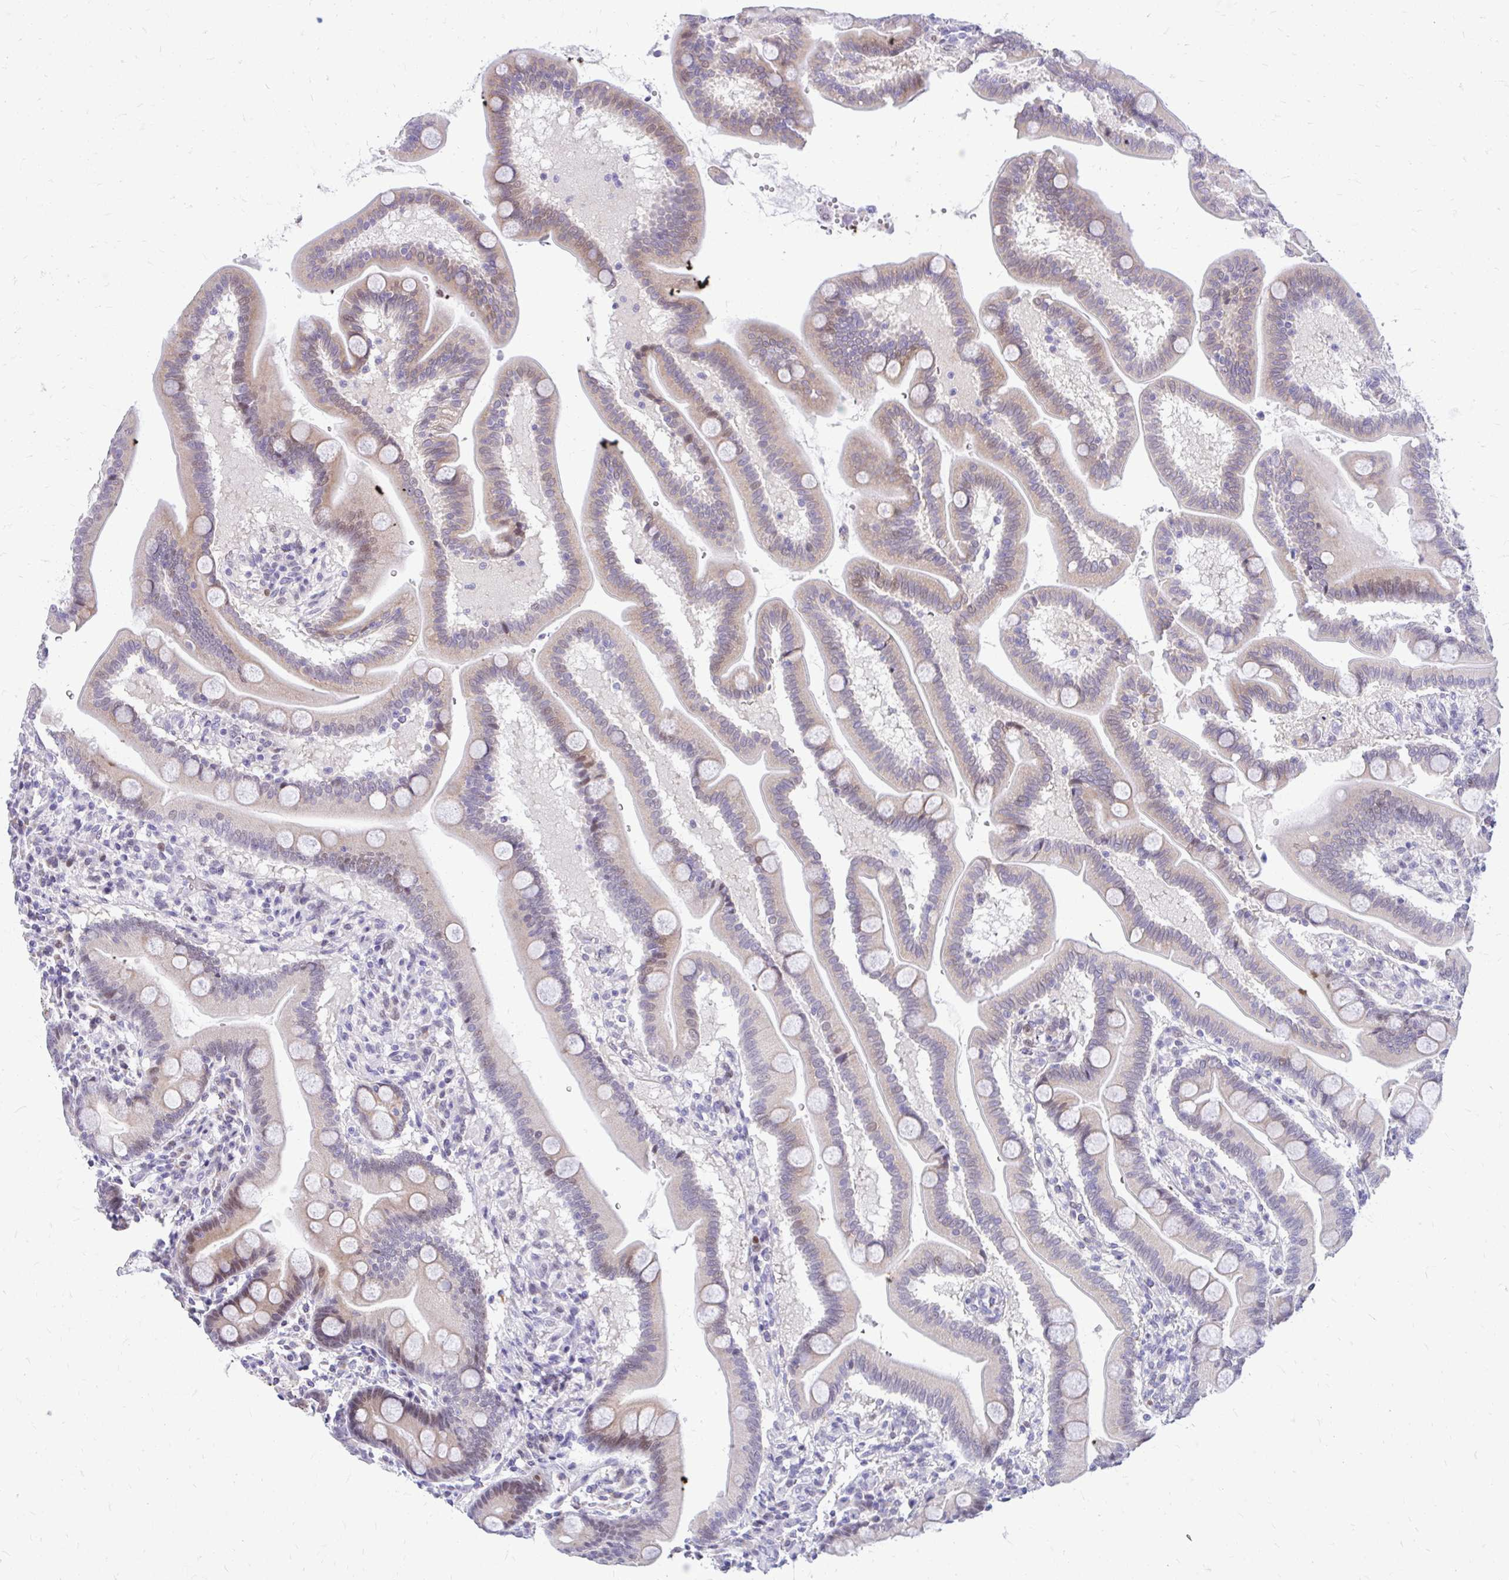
{"staining": {"intensity": "weak", "quantity": "25%-75%", "location": "cytoplasmic/membranous,nuclear"}, "tissue": "duodenum", "cell_type": "Glandular cells", "image_type": "normal", "snomed": [{"axis": "morphology", "description": "Normal tissue, NOS"}, {"axis": "topography", "description": "Duodenum"}], "caption": "Immunohistochemistry image of normal duodenum stained for a protein (brown), which exhibits low levels of weak cytoplasmic/membranous,nuclear staining in about 25%-75% of glandular cells.", "gene": "GLB1L2", "patient": {"sex": "male", "age": 59}}